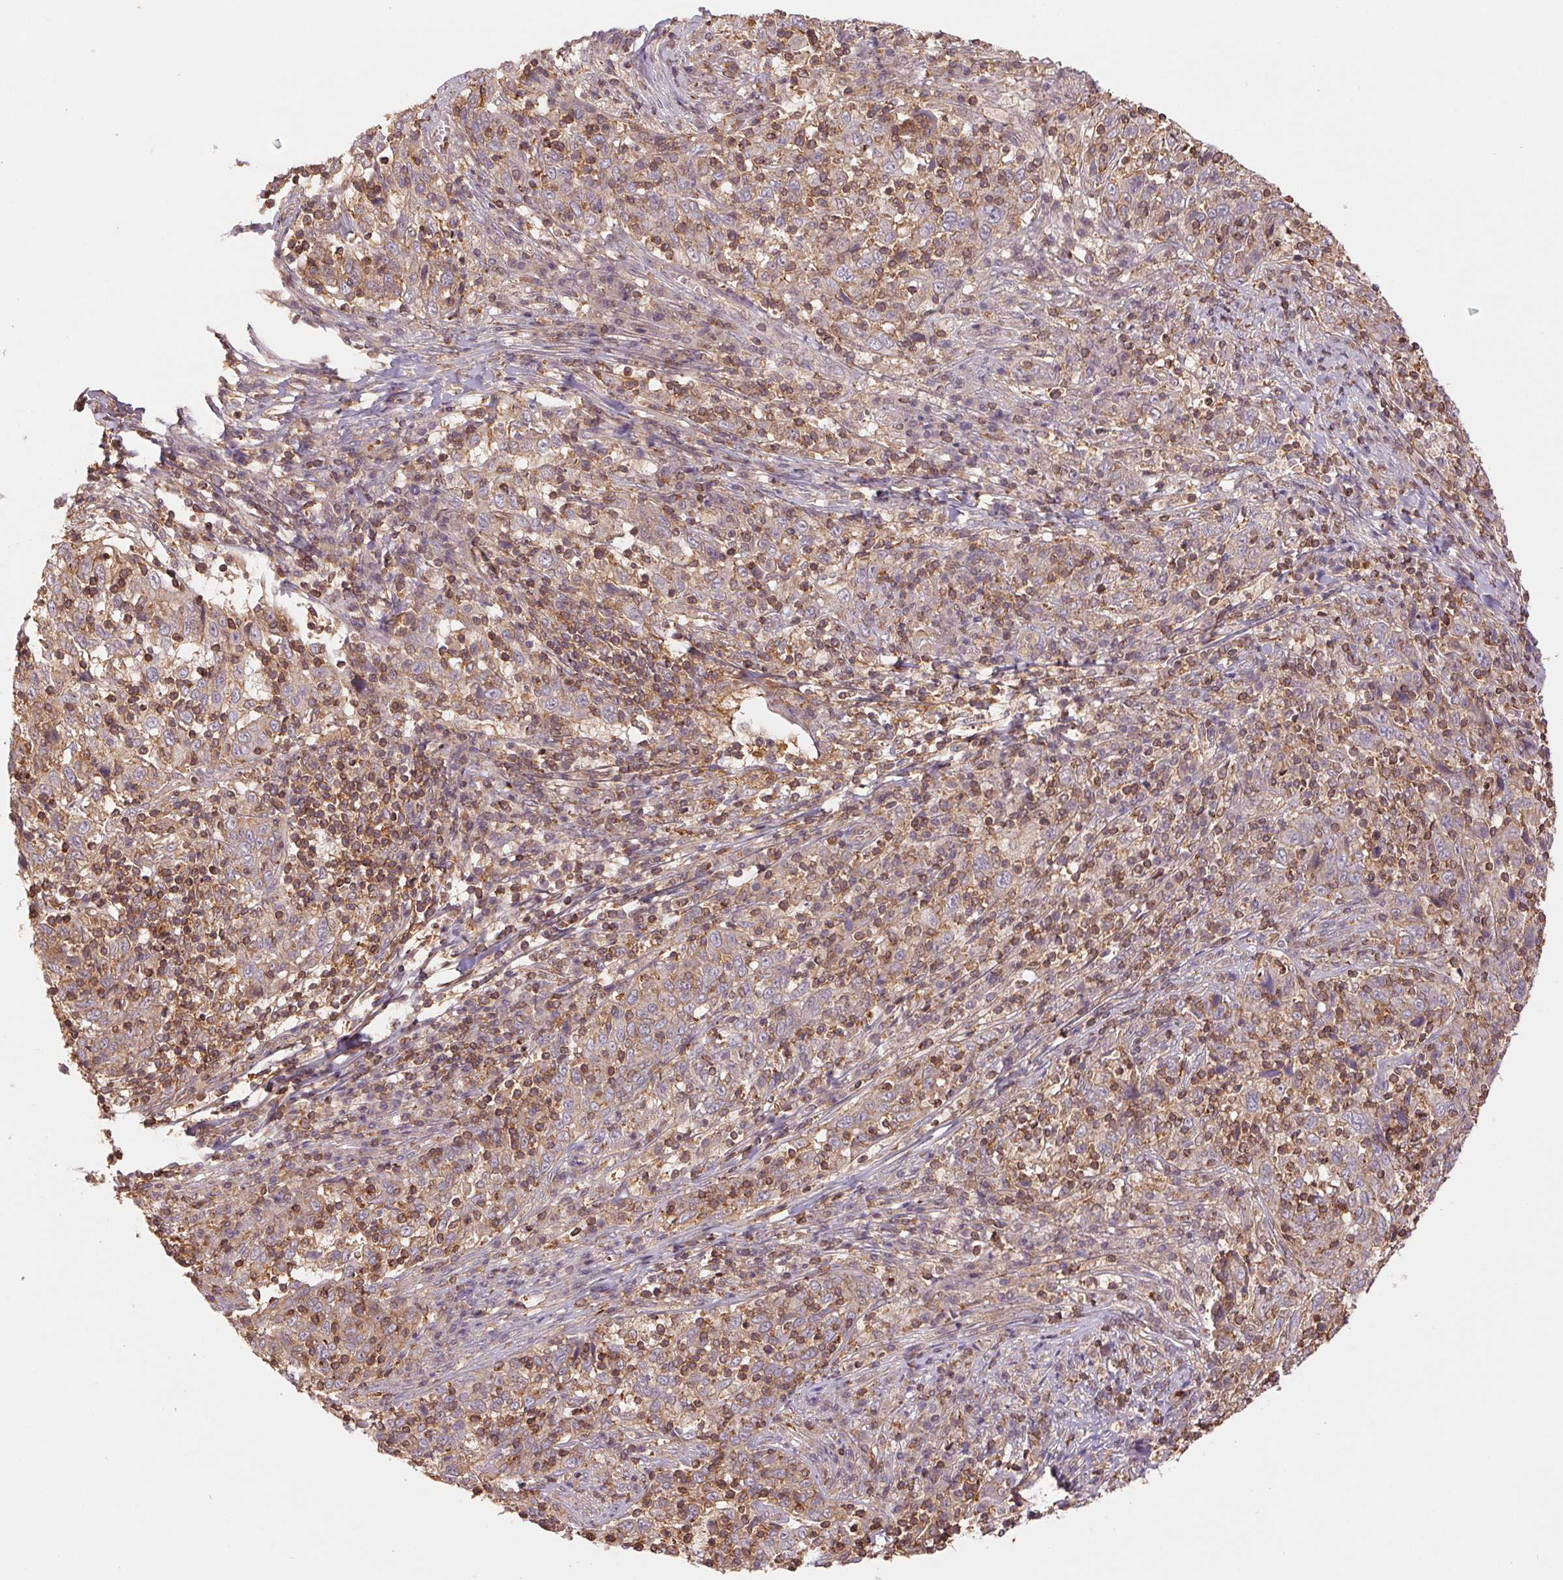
{"staining": {"intensity": "weak", "quantity": ">75%", "location": "cytoplasmic/membranous"}, "tissue": "cervical cancer", "cell_type": "Tumor cells", "image_type": "cancer", "snomed": [{"axis": "morphology", "description": "Squamous cell carcinoma, NOS"}, {"axis": "topography", "description": "Cervix"}], "caption": "An image of human cervical cancer stained for a protein displays weak cytoplasmic/membranous brown staining in tumor cells.", "gene": "TUBA3D", "patient": {"sex": "female", "age": 46}}